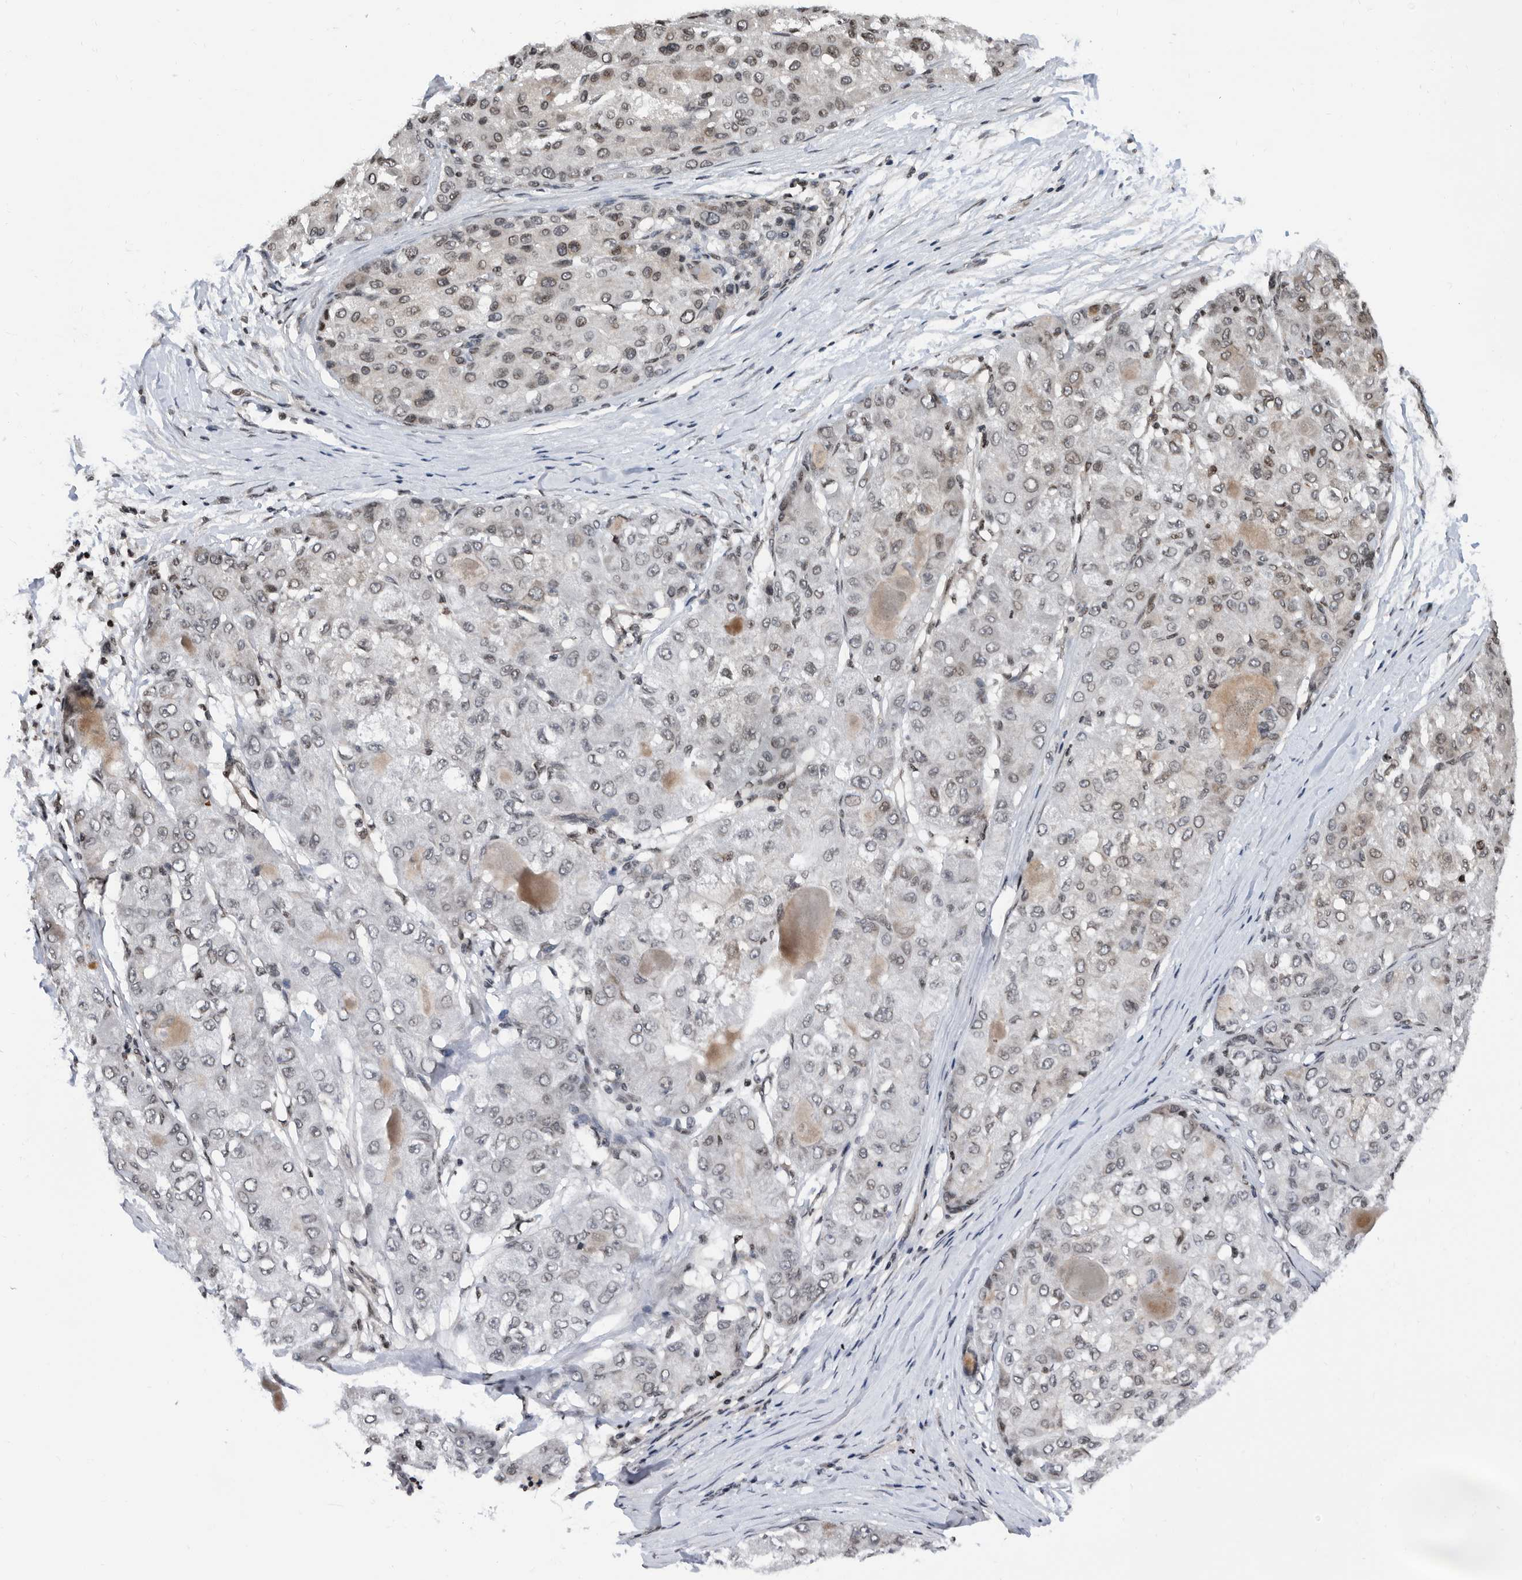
{"staining": {"intensity": "weak", "quantity": "<25%", "location": "nuclear"}, "tissue": "liver cancer", "cell_type": "Tumor cells", "image_type": "cancer", "snomed": [{"axis": "morphology", "description": "Carcinoma, Hepatocellular, NOS"}, {"axis": "topography", "description": "Liver"}], "caption": "This is an immunohistochemistry histopathology image of liver hepatocellular carcinoma. There is no positivity in tumor cells.", "gene": "SNRNP48", "patient": {"sex": "male", "age": 80}}